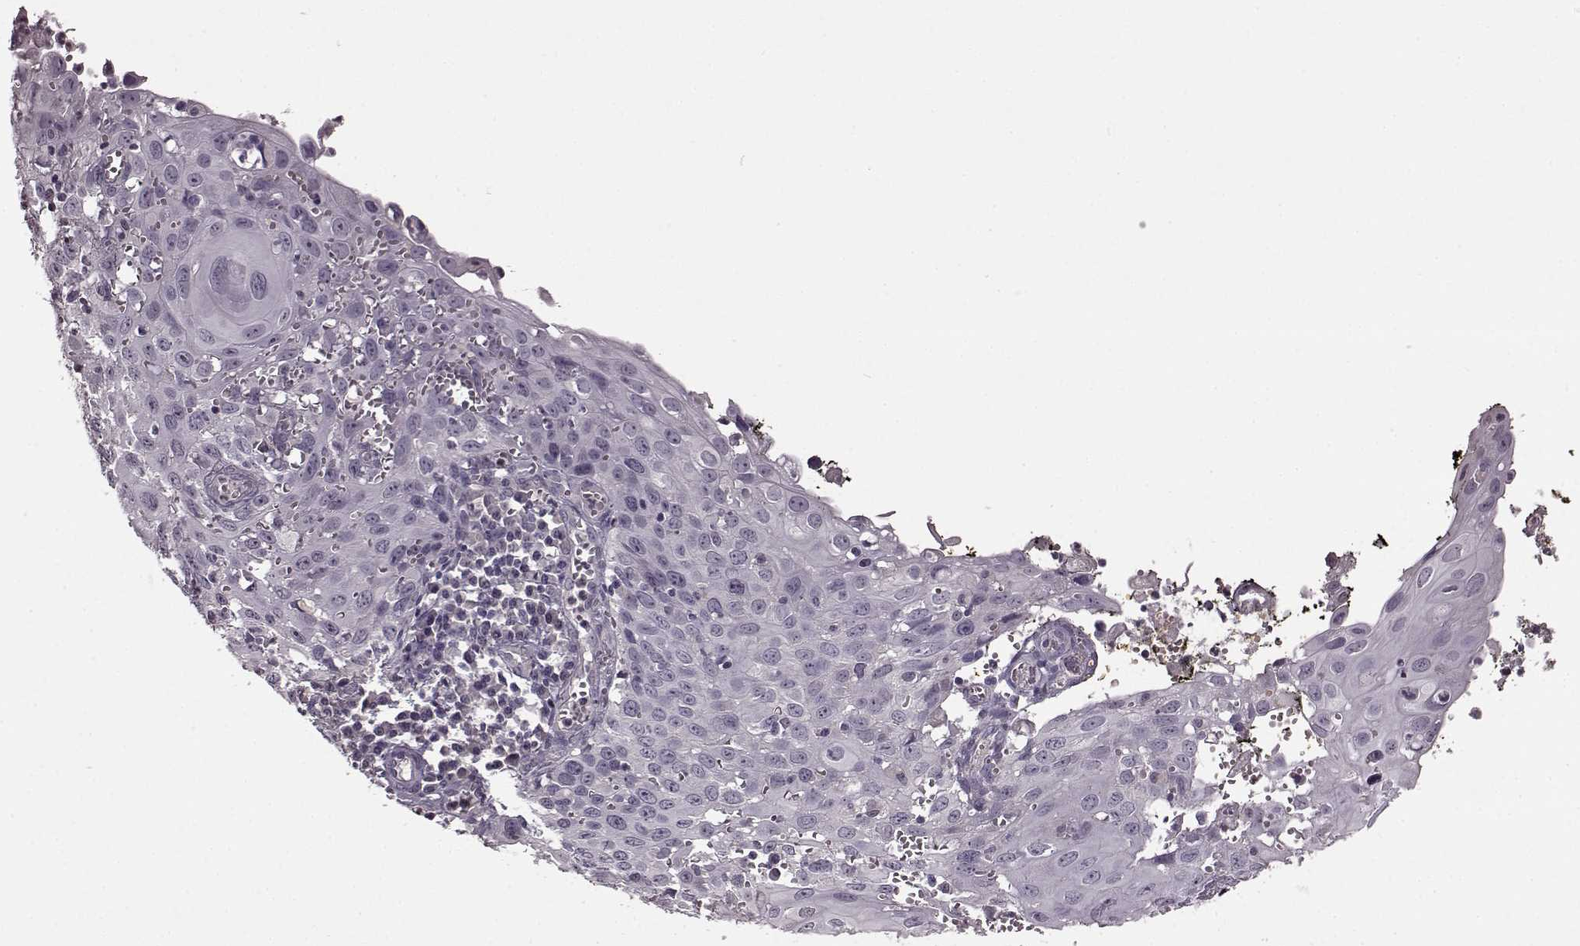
{"staining": {"intensity": "negative", "quantity": "none", "location": "none"}, "tissue": "cervical cancer", "cell_type": "Tumor cells", "image_type": "cancer", "snomed": [{"axis": "morphology", "description": "Squamous cell carcinoma, NOS"}, {"axis": "topography", "description": "Cervix"}], "caption": "A photomicrograph of cervical cancer (squamous cell carcinoma) stained for a protein reveals no brown staining in tumor cells.", "gene": "CNGA3", "patient": {"sex": "female", "age": 38}}